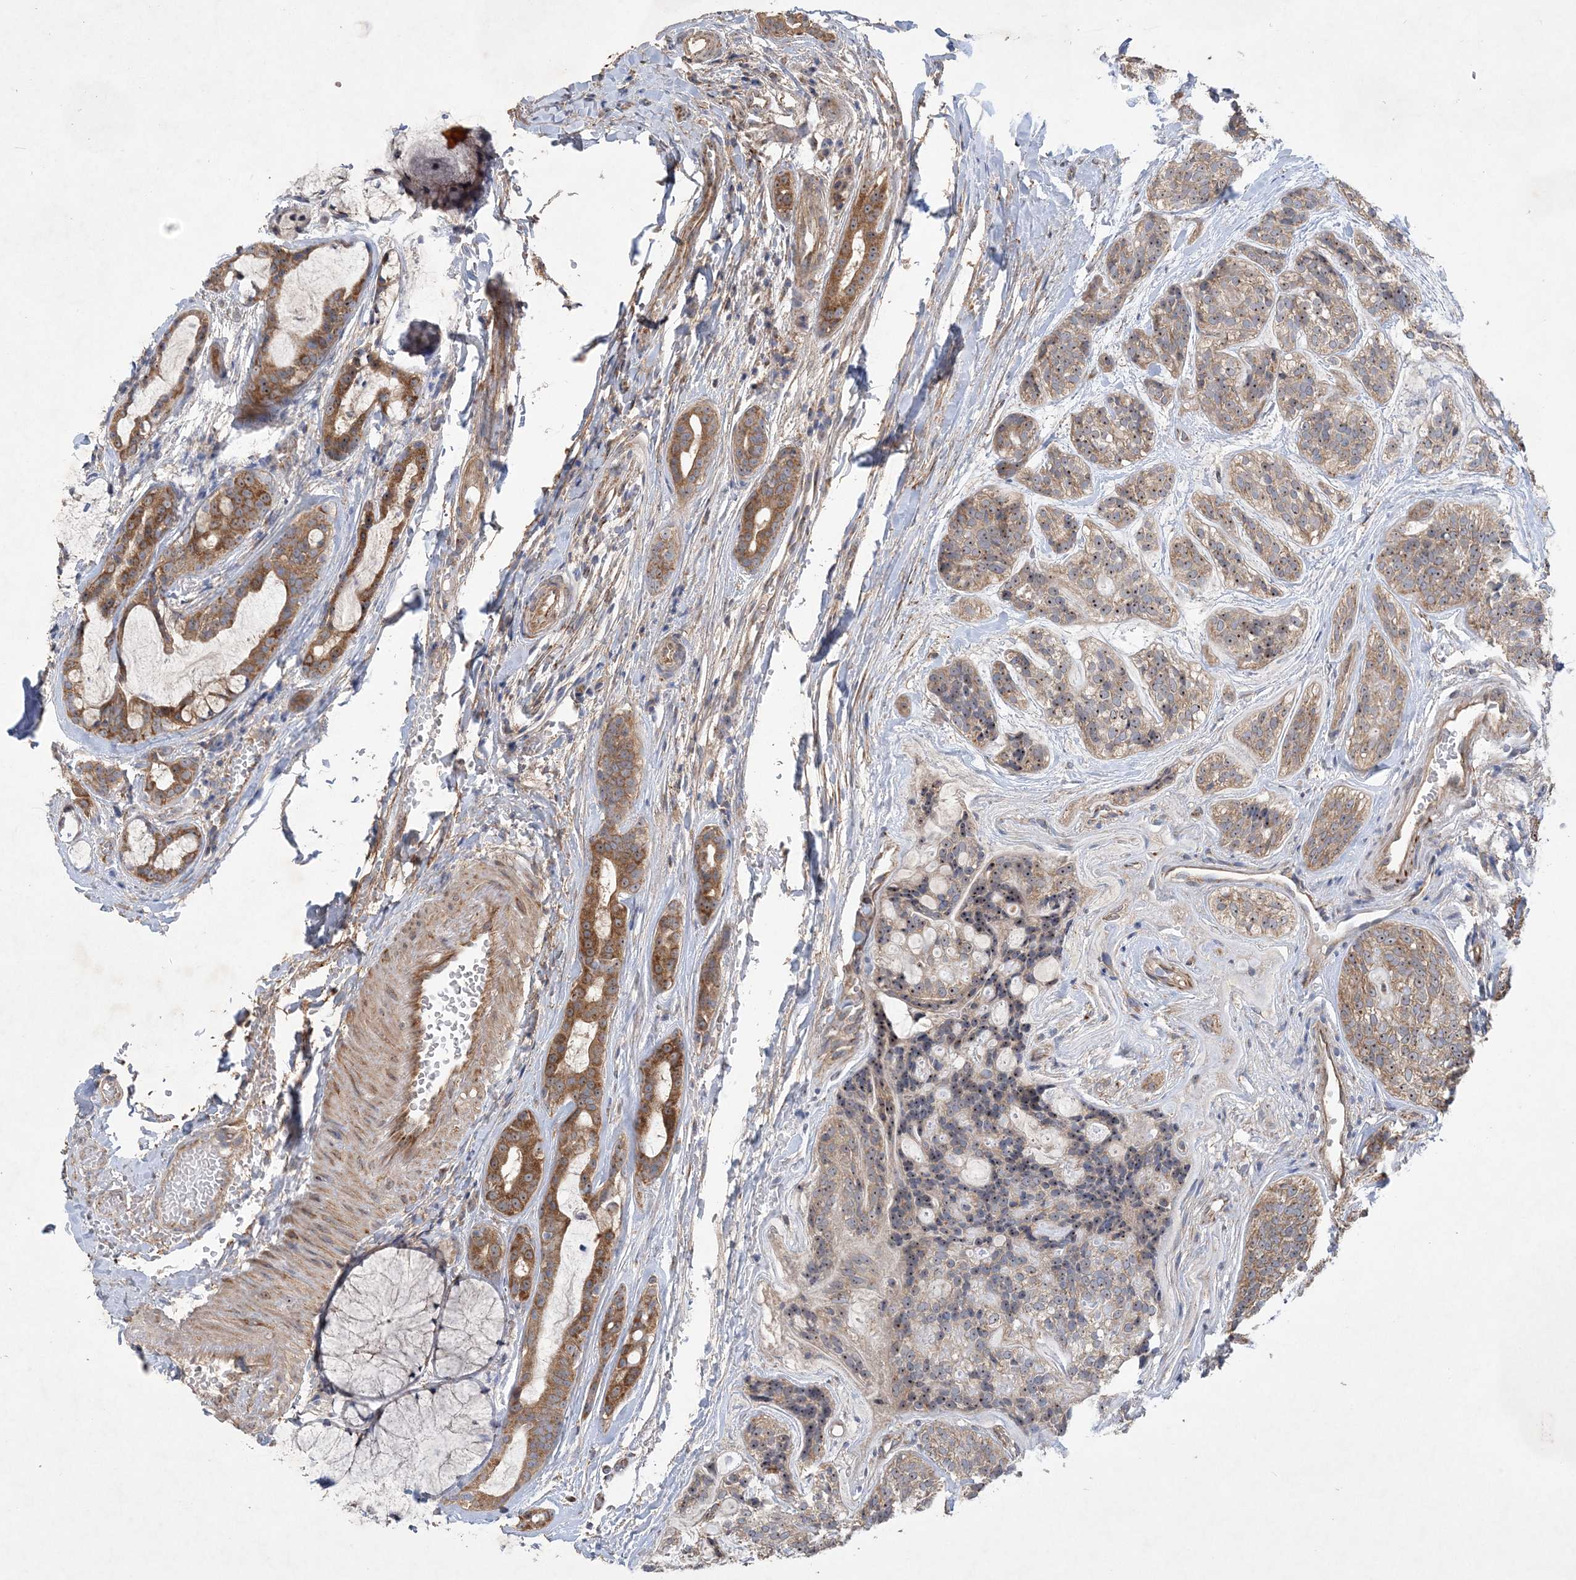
{"staining": {"intensity": "moderate", "quantity": ">75%", "location": "cytoplasmic/membranous,nuclear"}, "tissue": "head and neck cancer", "cell_type": "Tumor cells", "image_type": "cancer", "snomed": [{"axis": "morphology", "description": "Adenocarcinoma, NOS"}, {"axis": "topography", "description": "Head-Neck"}], "caption": "Brown immunohistochemical staining in head and neck cancer (adenocarcinoma) displays moderate cytoplasmic/membranous and nuclear positivity in about >75% of tumor cells. (brown staining indicates protein expression, while blue staining denotes nuclei).", "gene": "FEZ2", "patient": {"sex": "male", "age": 66}}